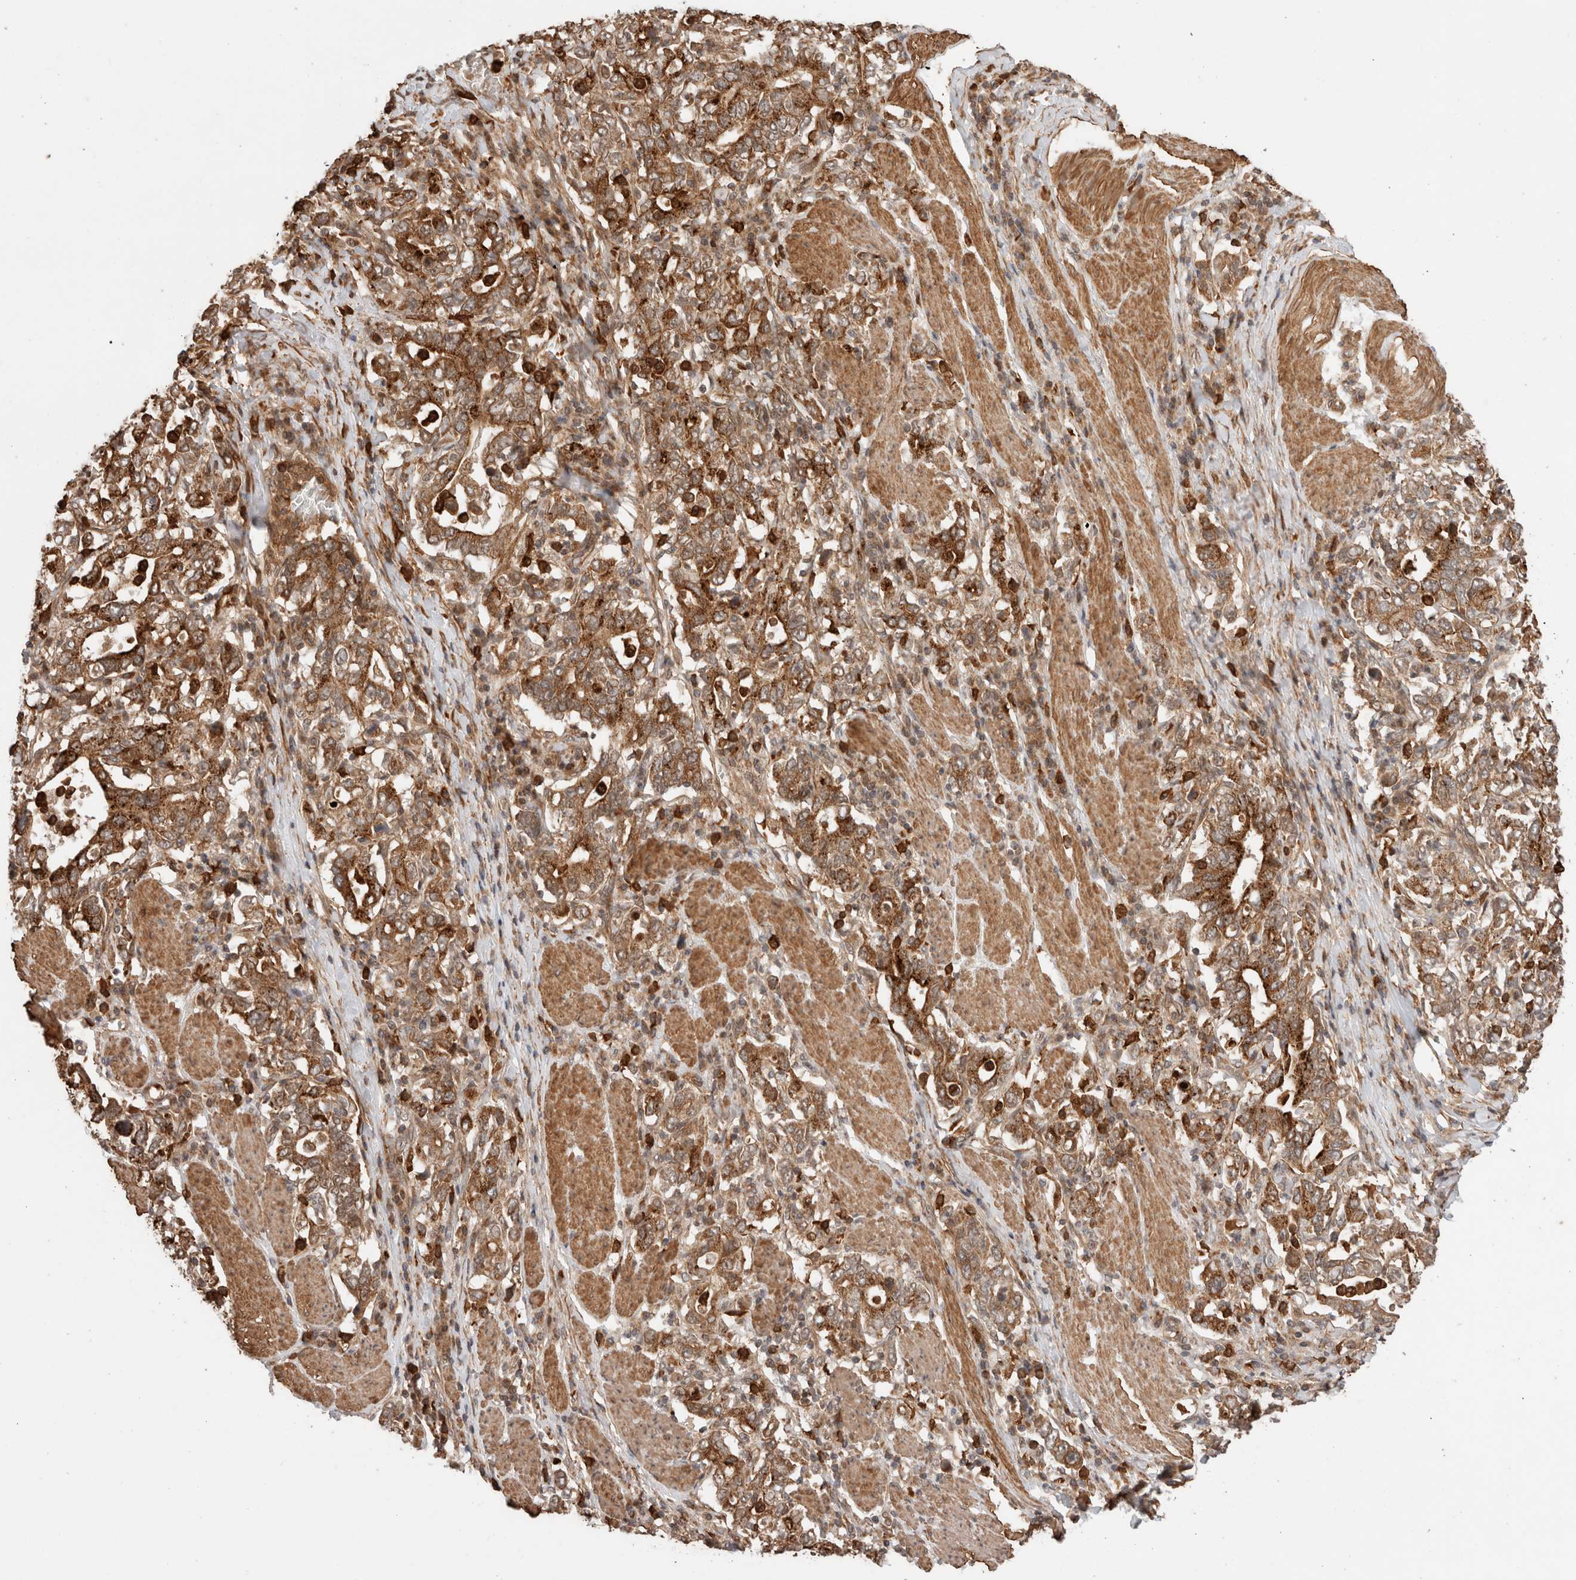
{"staining": {"intensity": "strong", "quantity": ">75%", "location": "cytoplasmic/membranous"}, "tissue": "stomach cancer", "cell_type": "Tumor cells", "image_type": "cancer", "snomed": [{"axis": "morphology", "description": "Adenocarcinoma, NOS"}, {"axis": "topography", "description": "Stomach, upper"}], "caption": "Tumor cells show high levels of strong cytoplasmic/membranous staining in about >75% of cells in human stomach cancer. (brown staining indicates protein expression, while blue staining denotes nuclei).", "gene": "ZNF649", "patient": {"sex": "male", "age": 62}}